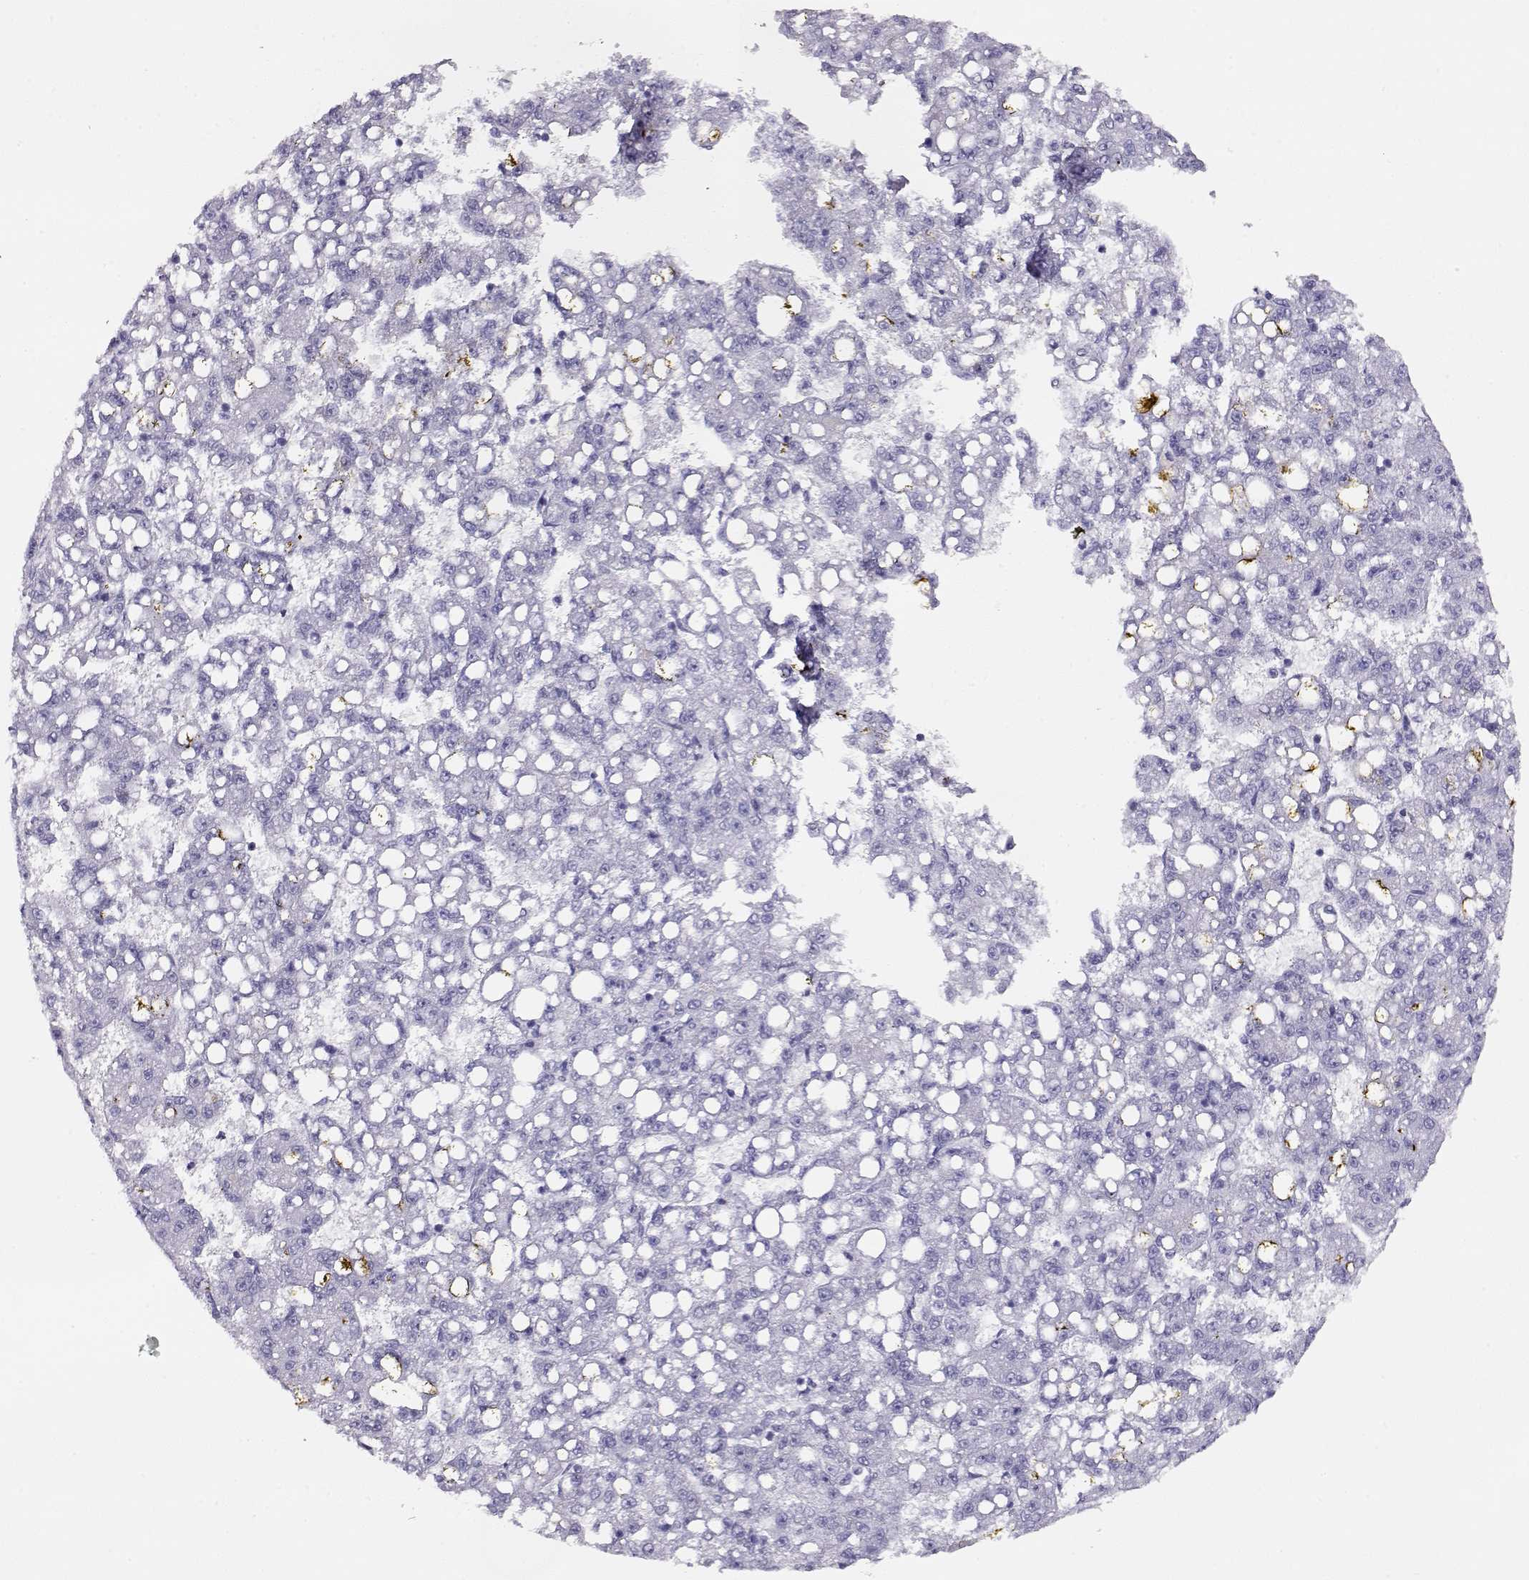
{"staining": {"intensity": "negative", "quantity": "none", "location": "none"}, "tissue": "liver cancer", "cell_type": "Tumor cells", "image_type": "cancer", "snomed": [{"axis": "morphology", "description": "Carcinoma, Hepatocellular, NOS"}, {"axis": "topography", "description": "Liver"}], "caption": "This is a photomicrograph of immunohistochemistry (IHC) staining of hepatocellular carcinoma (liver), which shows no staining in tumor cells. (DAB (3,3'-diaminobenzidine) immunohistochemistry with hematoxylin counter stain).", "gene": "CRX", "patient": {"sex": "female", "age": 65}}